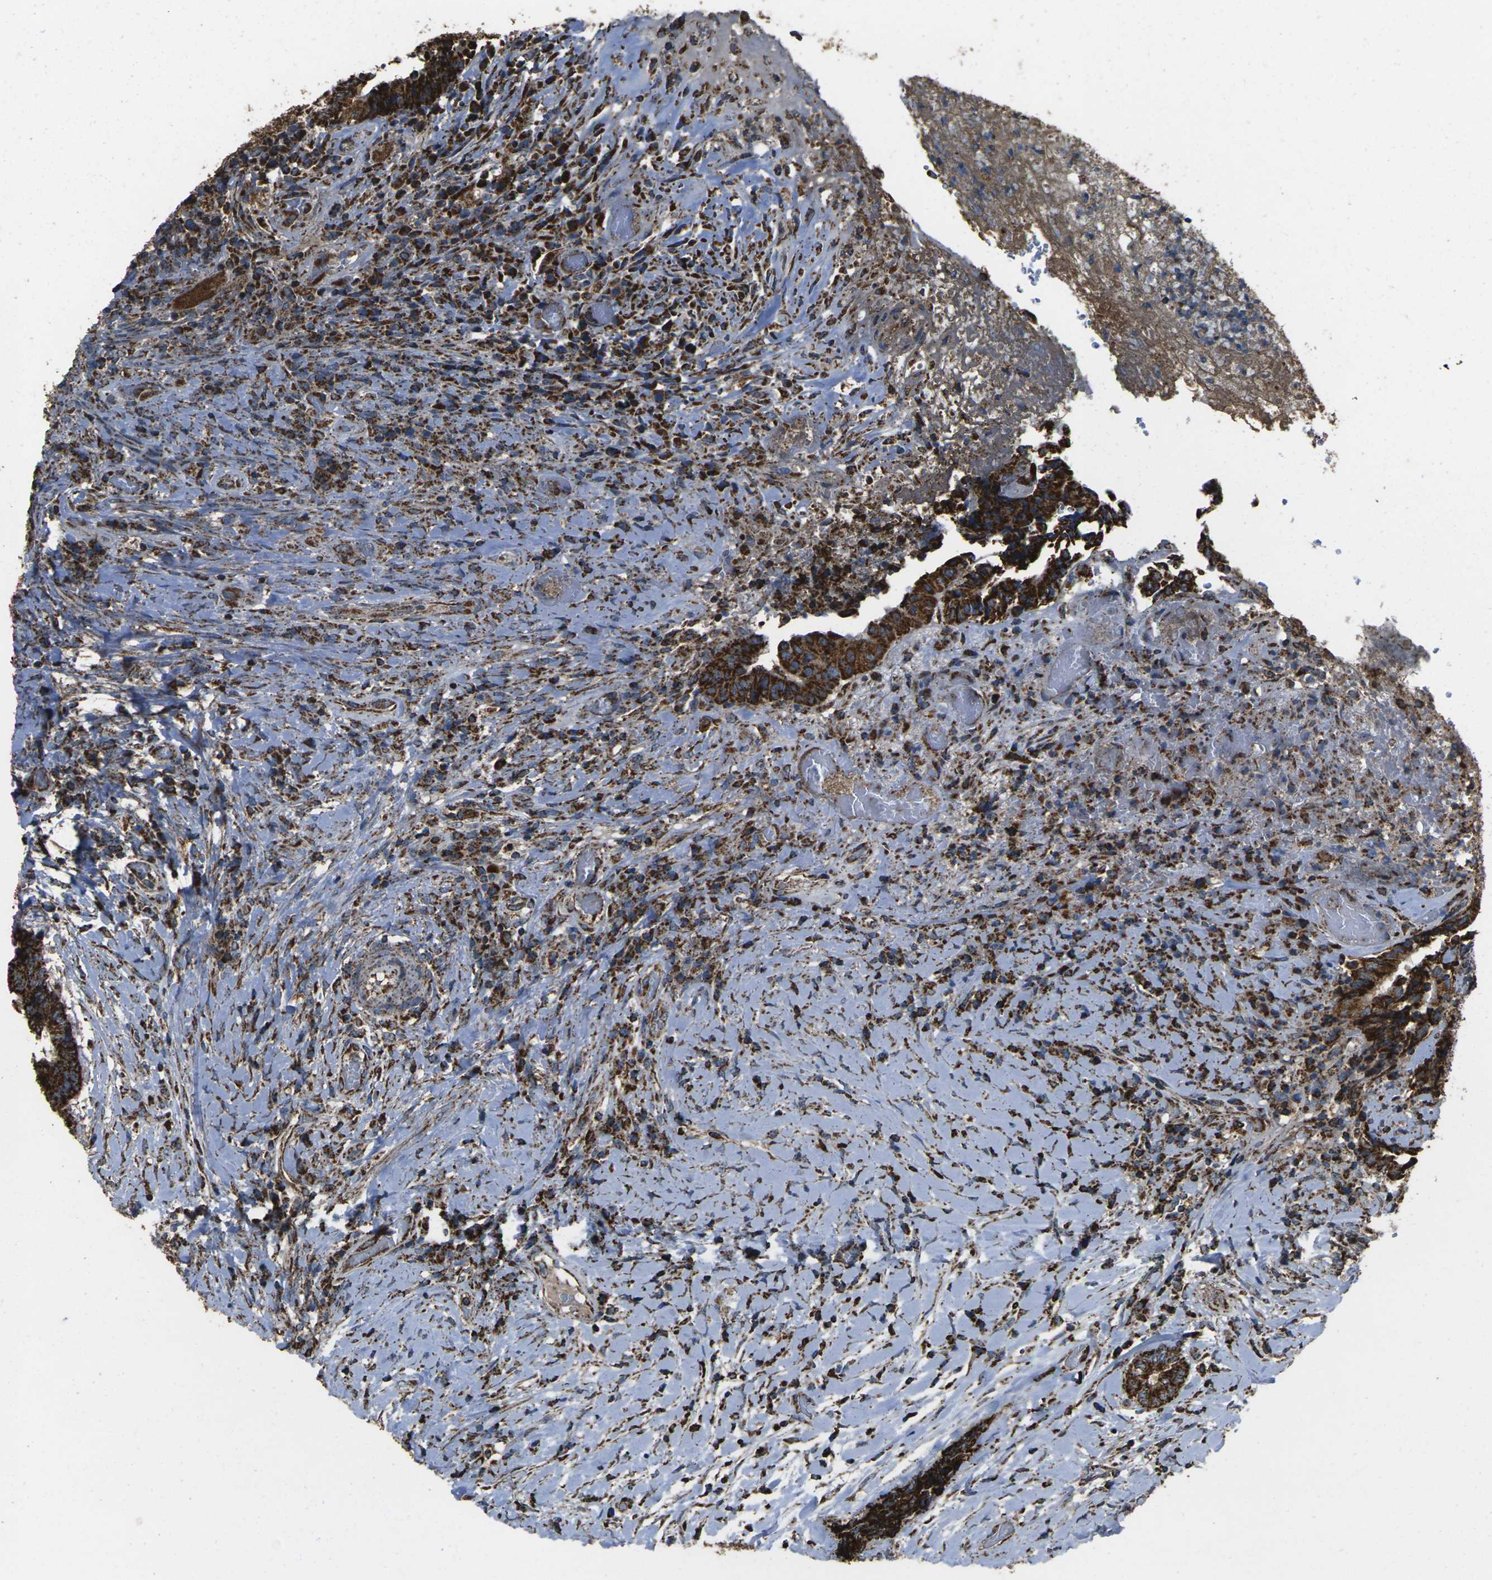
{"staining": {"intensity": "strong", "quantity": ">75%", "location": "cytoplasmic/membranous"}, "tissue": "colorectal cancer", "cell_type": "Tumor cells", "image_type": "cancer", "snomed": [{"axis": "morphology", "description": "Adenocarcinoma, NOS"}, {"axis": "topography", "description": "Rectum"}], "caption": "Strong cytoplasmic/membranous positivity for a protein is present in approximately >75% of tumor cells of colorectal cancer (adenocarcinoma) using immunohistochemistry (IHC).", "gene": "KLHL5", "patient": {"sex": "male", "age": 63}}